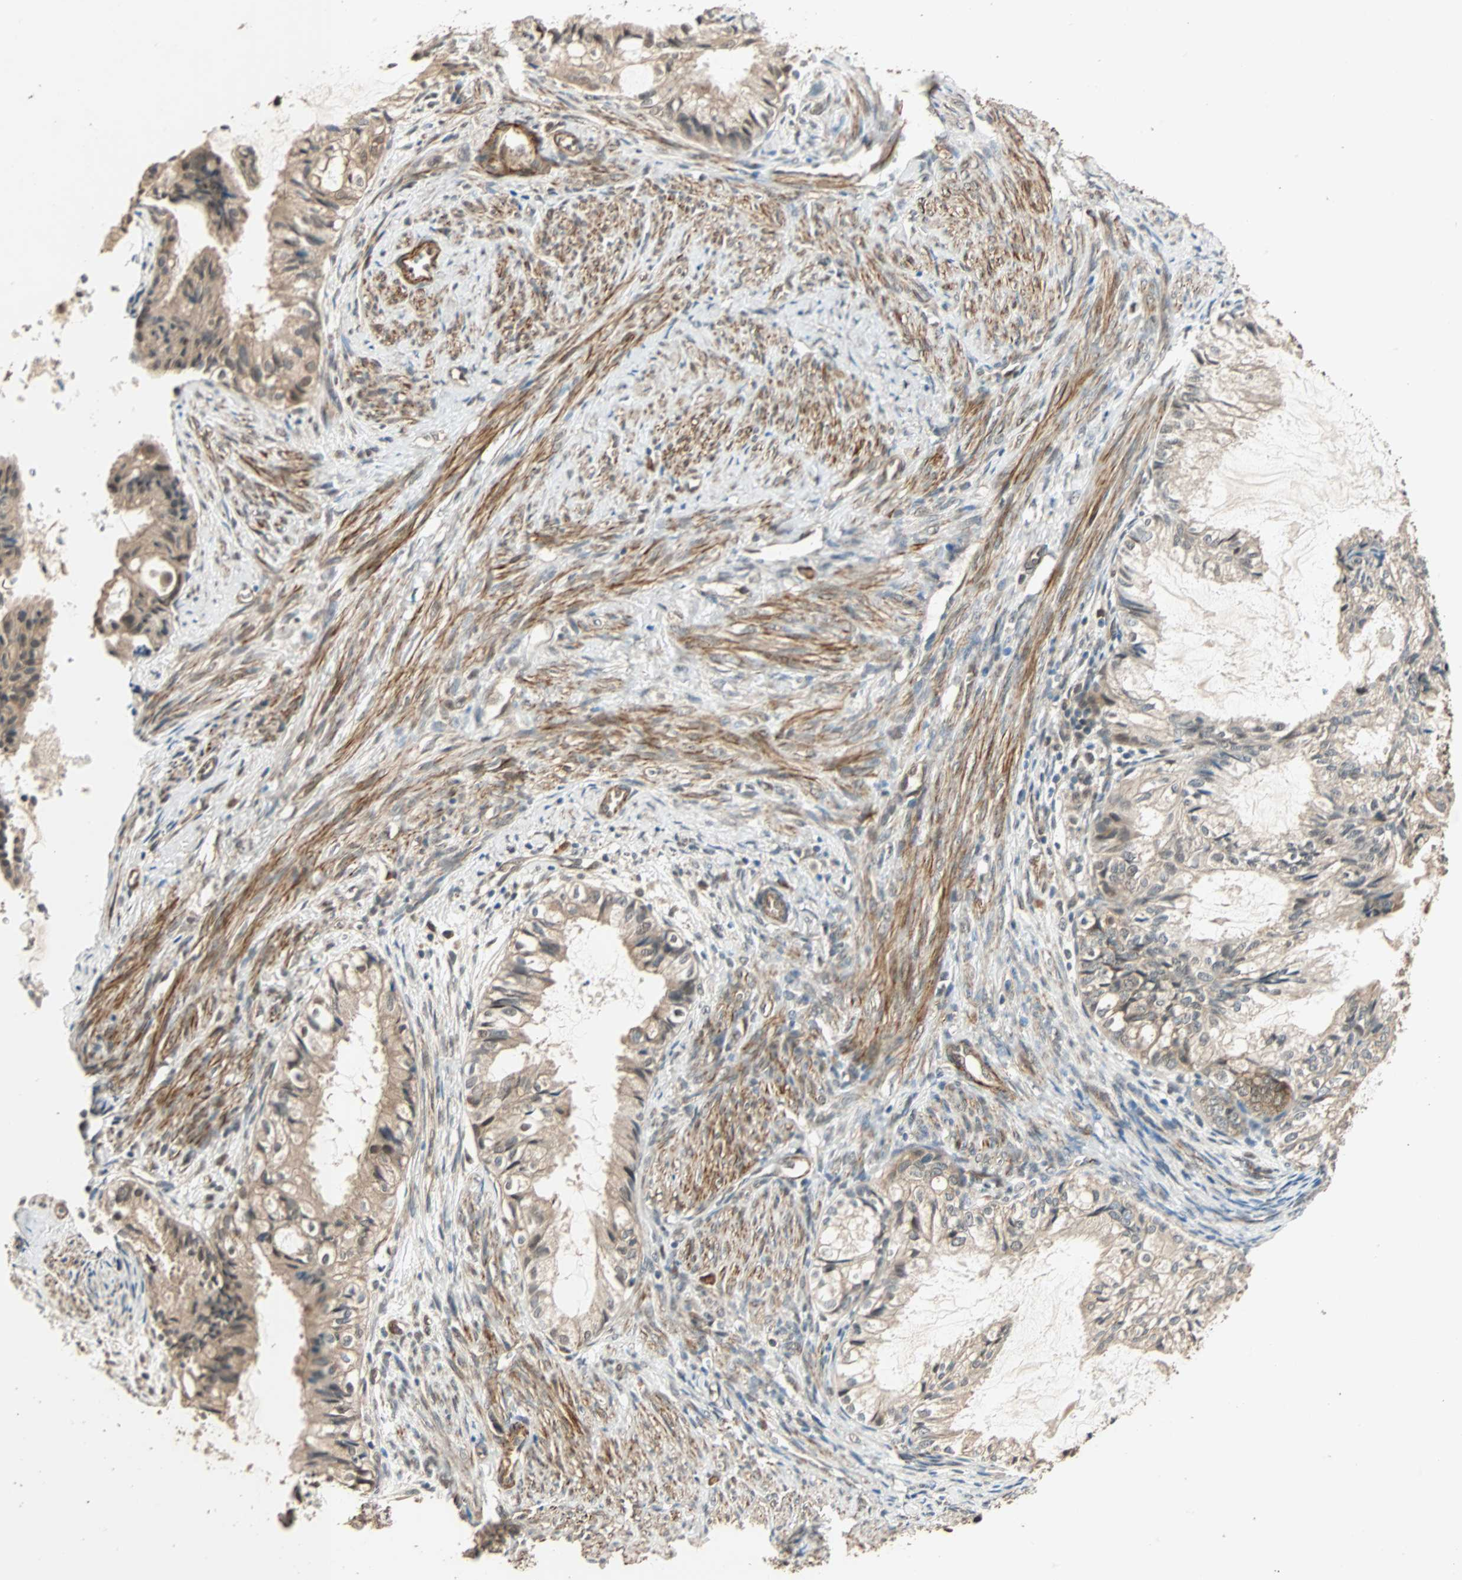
{"staining": {"intensity": "weak", "quantity": ">75%", "location": "cytoplasmic/membranous"}, "tissue": "cervical cancer", "cell_type": "Tumor cells", "image_type": "cancer", "snomed": [{"axis": "morphology", "description": "Normal tissue, NOS"}, {"axis": "morphology", "description": "Adenocarcinoma, NOS"}, {"axis": "topography", "description": "Cervix"}, {"axis": "topography", "description": "Endometrium"}], "caption": "Adenocarcinoma (cervical) tissue reveals weak cytoplasmic/membranous positivity in approximately >75% of tumor cells, visualized by immunohistochemistry.", "gene": "QSER1", "patient": {"sex": "female", "age": 86}}